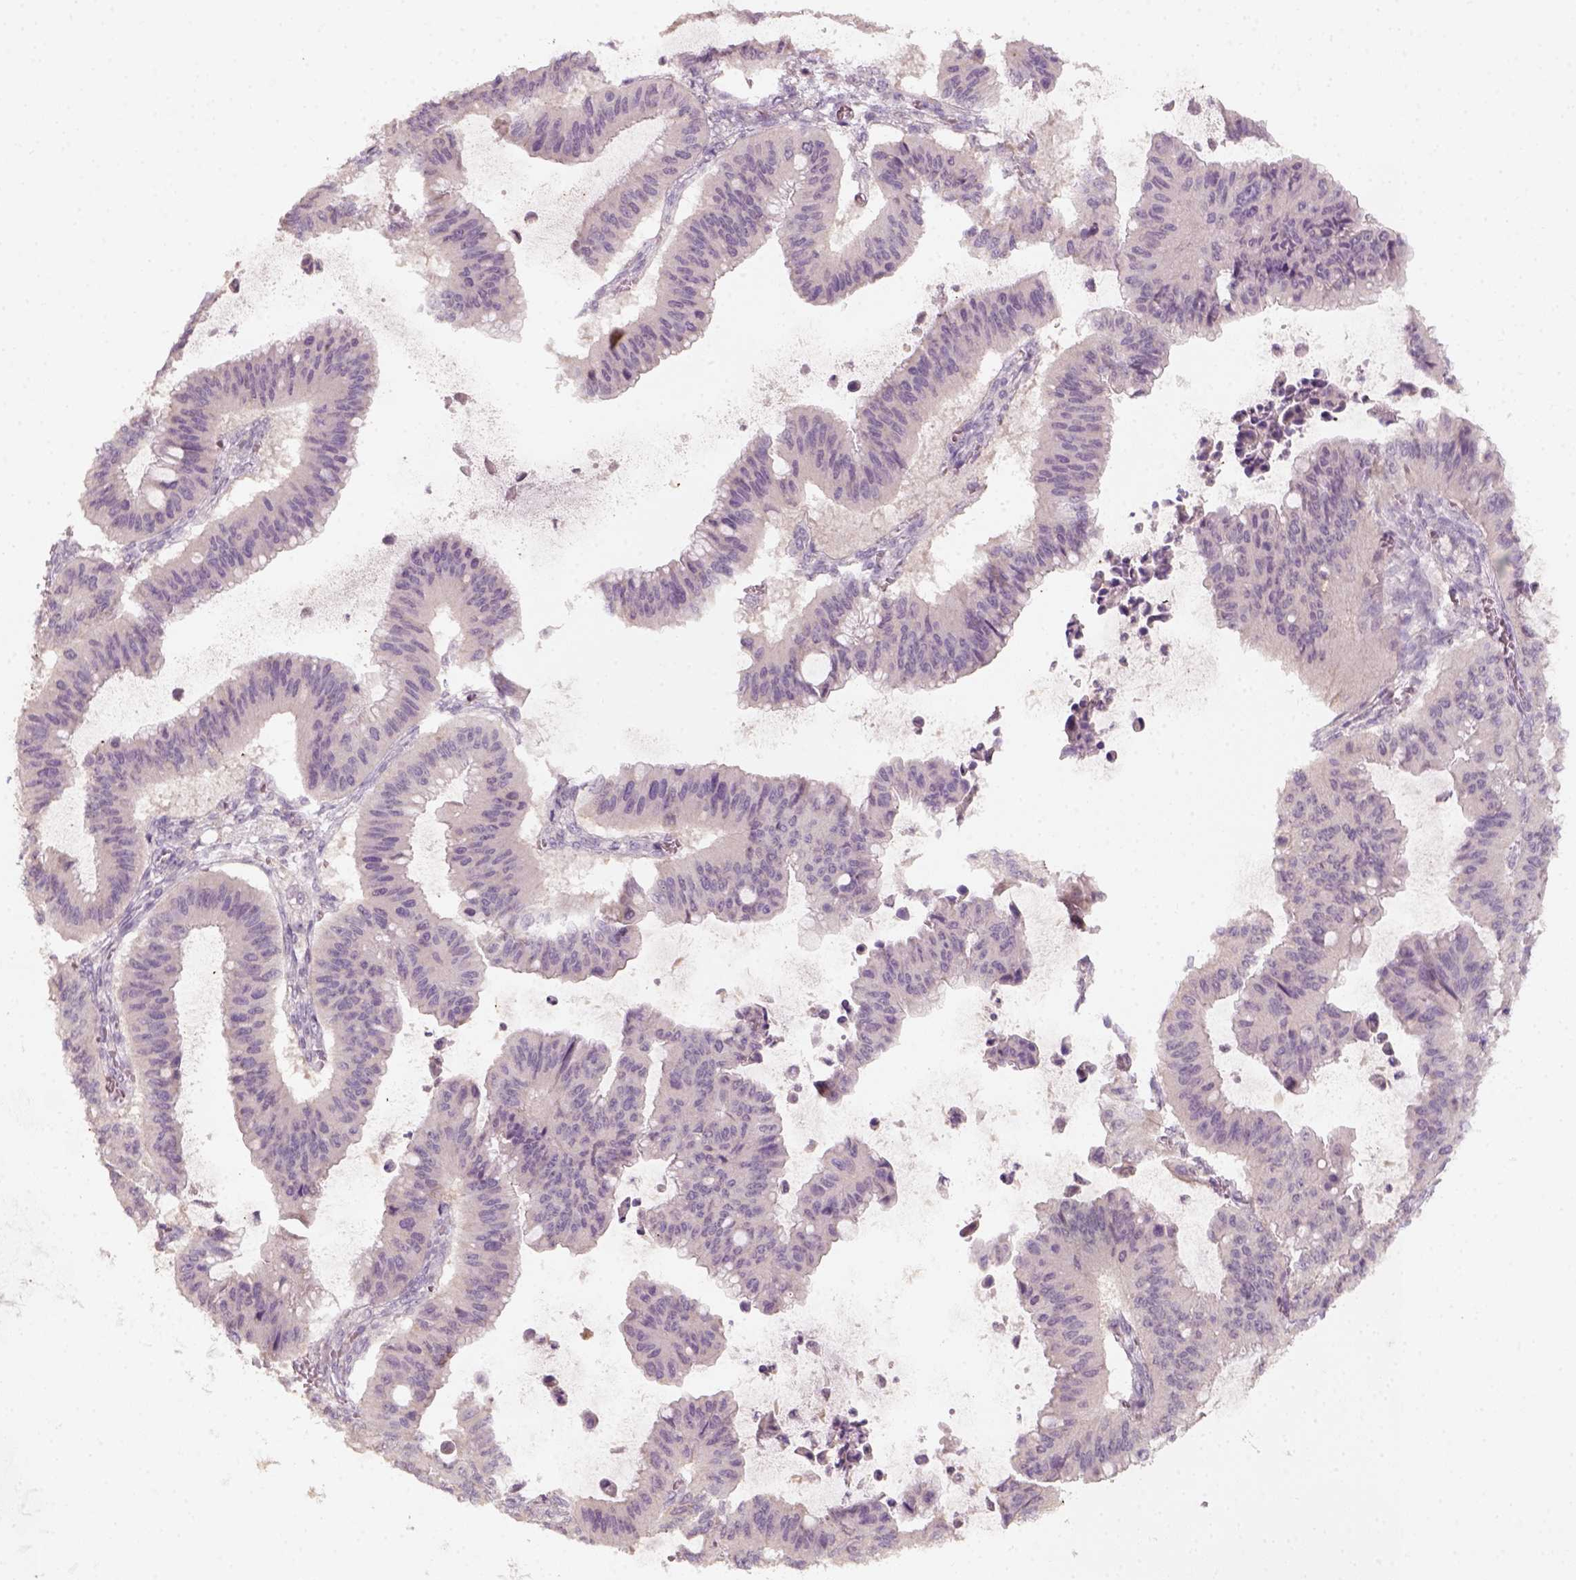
{"staining": {"intensity": "negative", "quantity": "none", "location": "none"}, "tissue": "ovarian cancer", "cell_type": "Tumor cells", "image_type": "cancer", "snomed": [{"axis": "morphology", "description": "Cystadenocarcinoma, mucinous, NOS"}, {"axis": "topography", "description": "Ovary"}], "caption": "This histopathology image is of ovarian cancer (mucinous cystadenocarcinoma) stained with IHC to label a protein in brown with the nuclei are counter-stained blue. There is no staining in tumor cells. The staining is performed using DAB (3,3'-diaminobenzidine) brown chromogen with nuclei counter-stained in using hematoxylin.", "gene": "AQP9", "patient": {"sex": "female", "age": 72}}